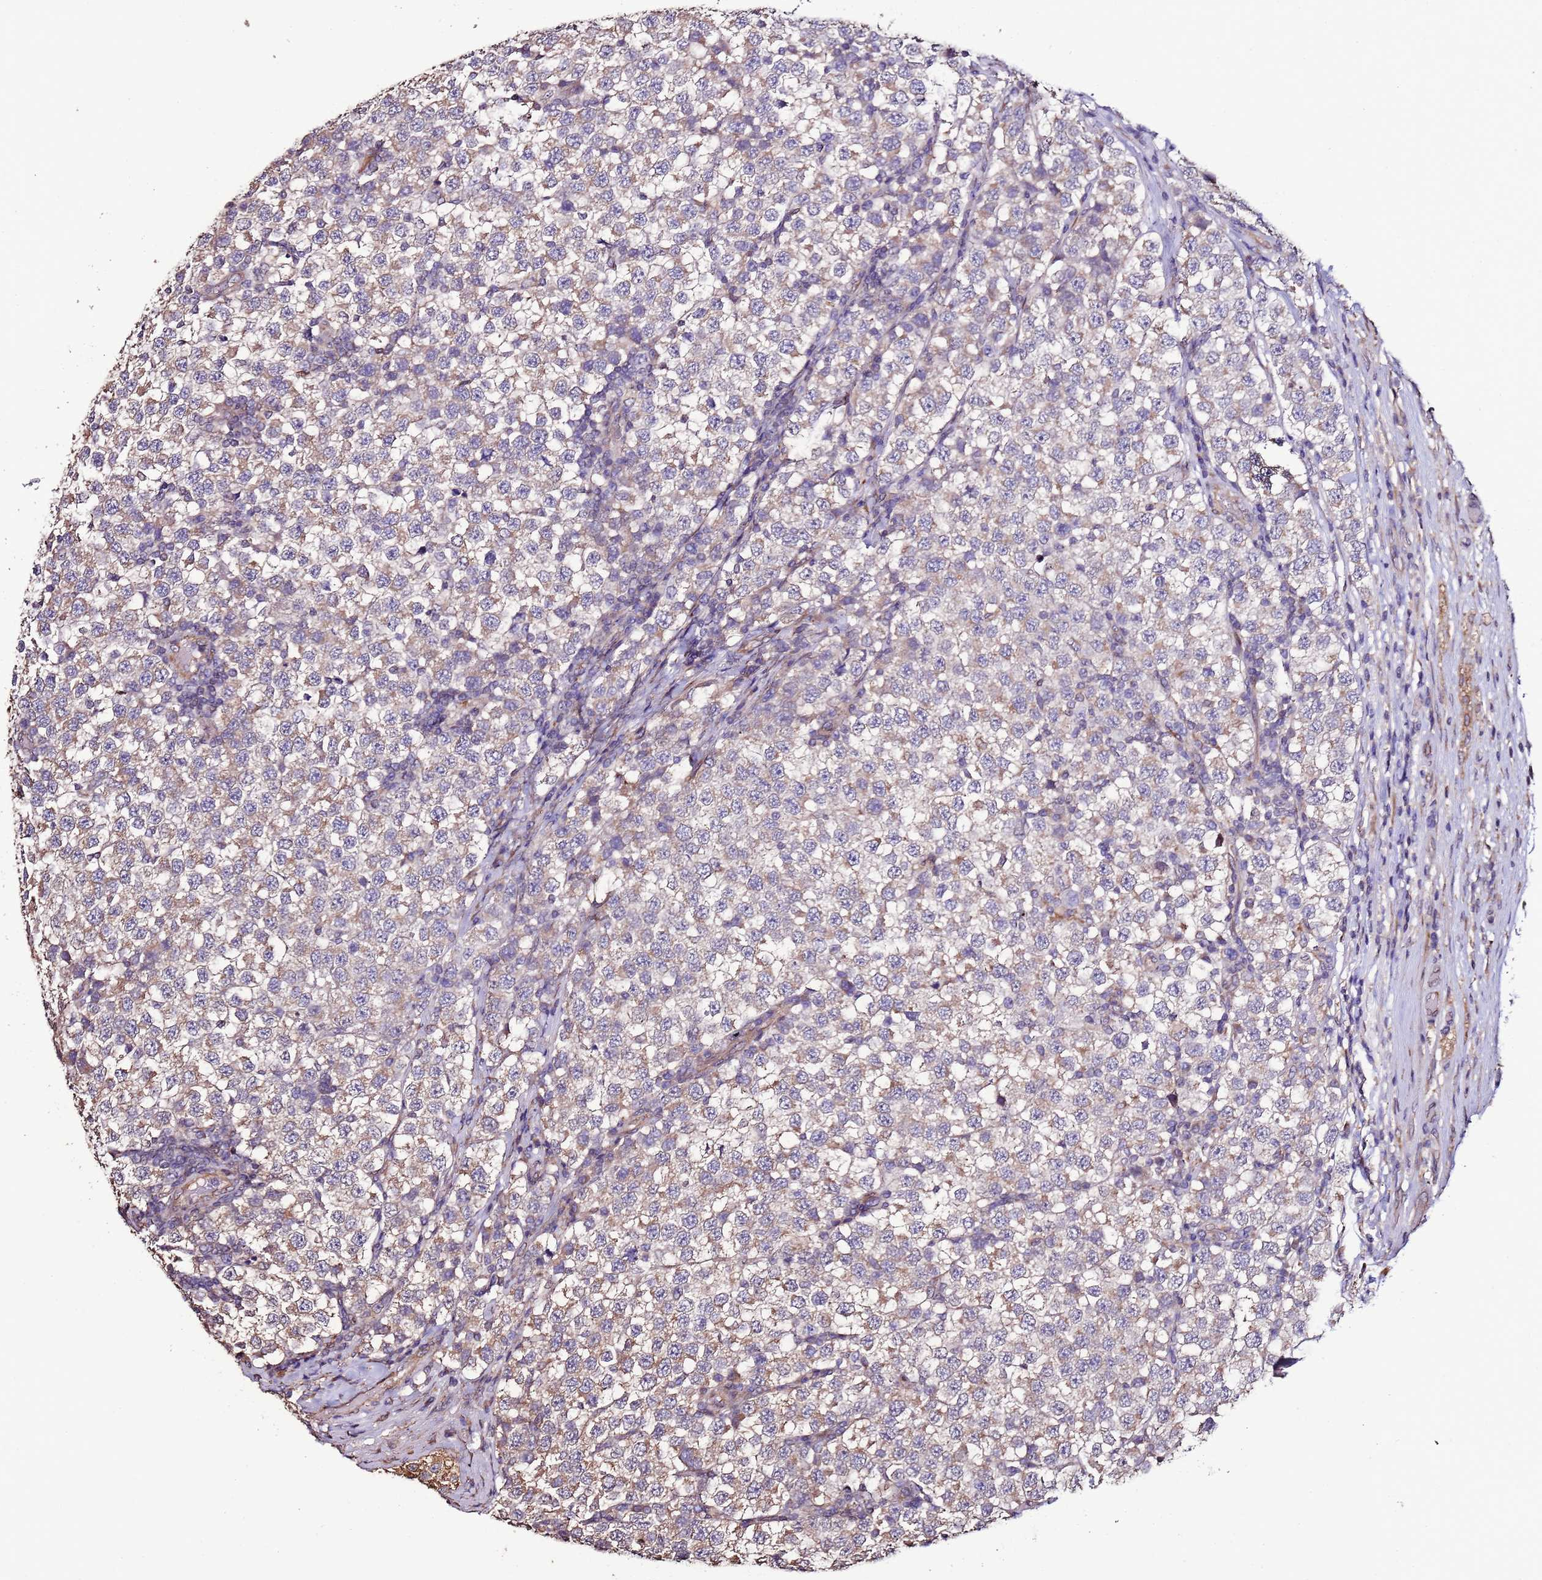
{"staining": {"intensity": "negative", "quantity": "none", "location": "none"}, "tissue": "testis cancer", "cell_type": "Tumor cells", "image_type": "cancer", "snomed": [{"axis": "morphology", "description": "Seminoma, NOS"}, {"axis": "topography", "description": "Testis"}], "caption": "An IHC photomicrograph of testis cancer is shown. There is no staining in tumor cells of testis cancer. (Stains: DAB immunohistochemistry with hematoxylin counter stain, Microscopy: brightfield microscopy at high magnification).", "gene": "SLC41A3", "patient": {"sex": "male", "age": 34}}